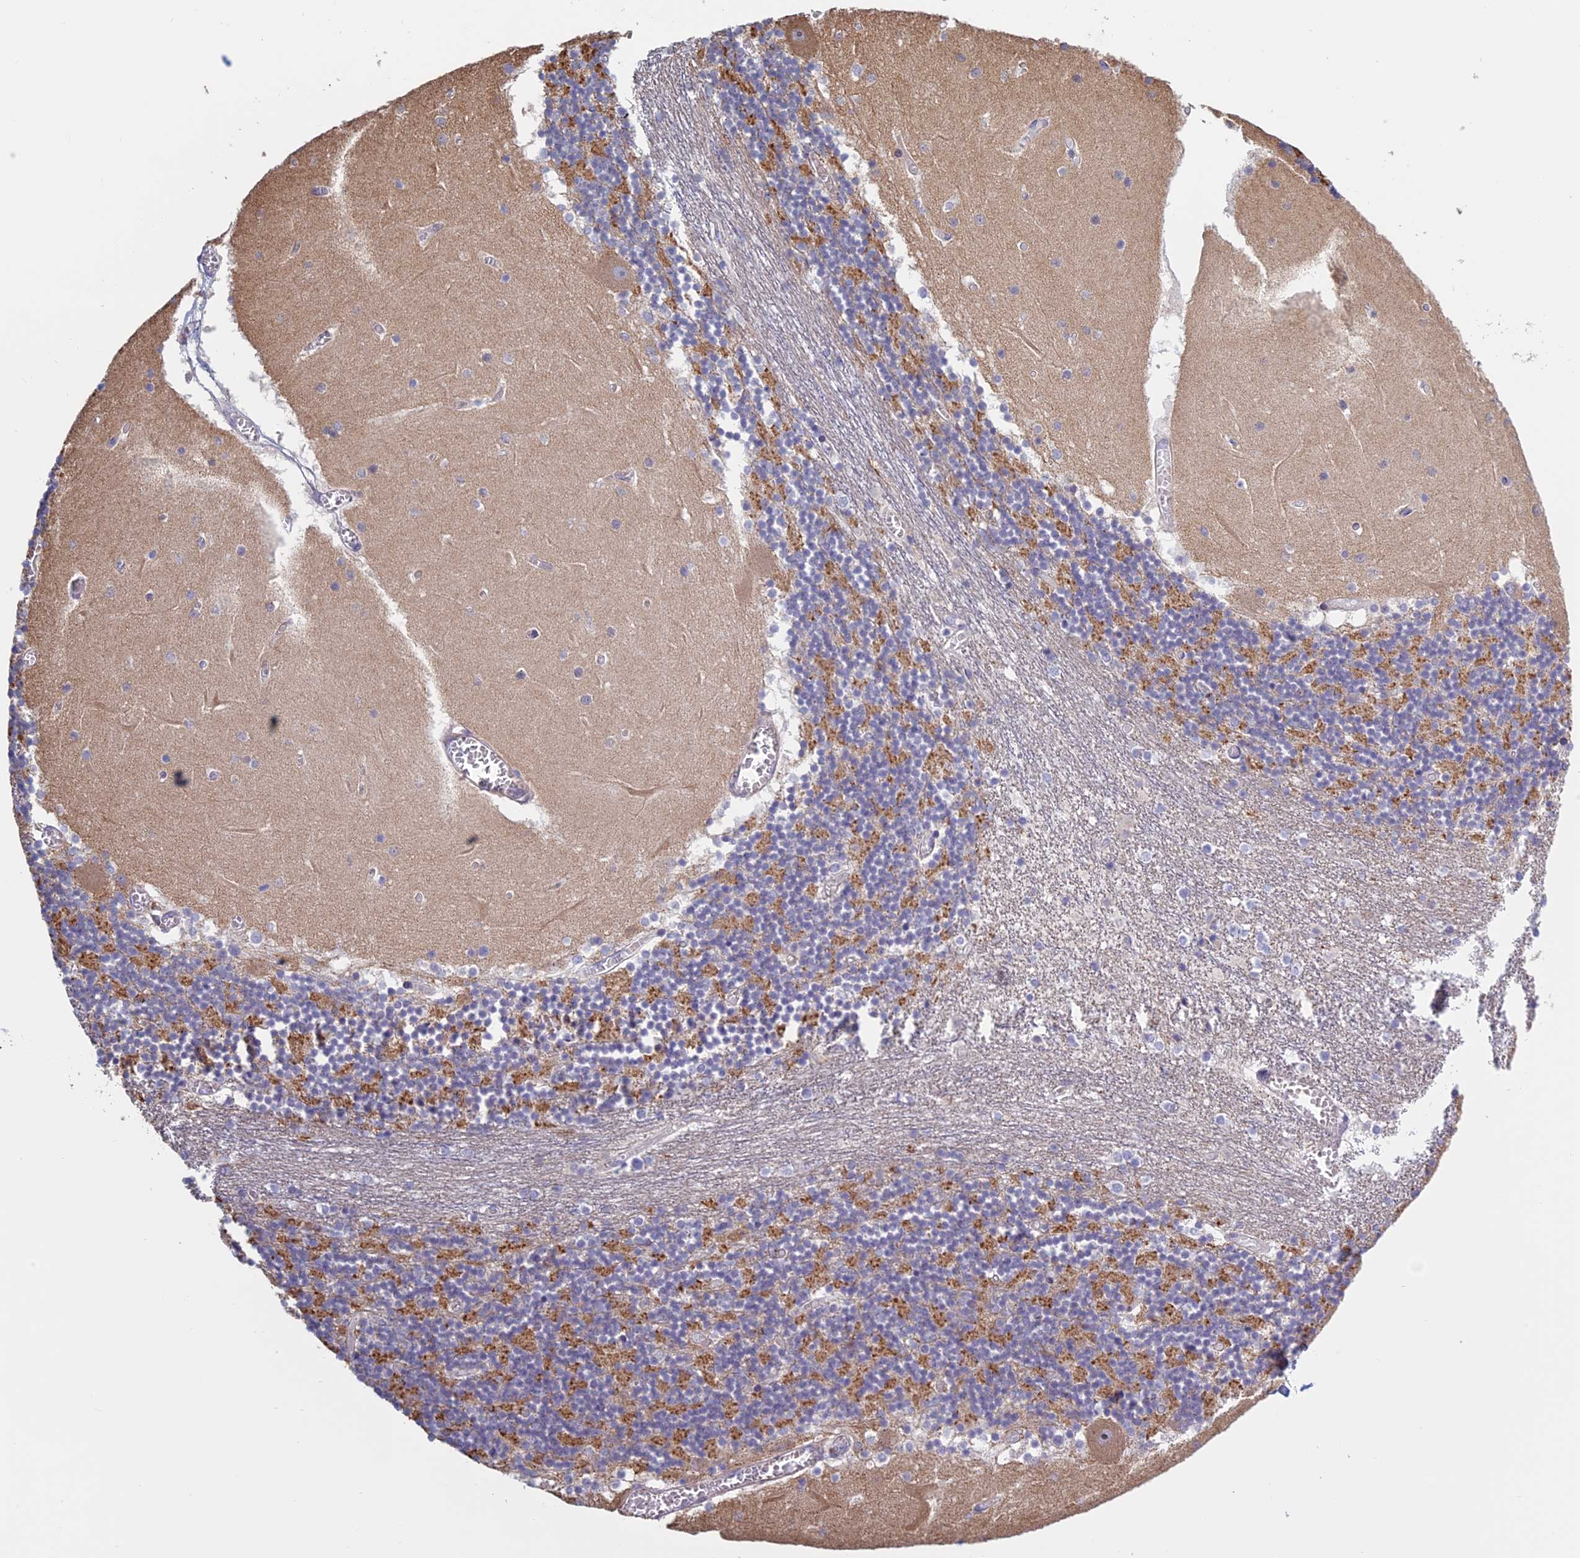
{"staining": {"intensity": "moderate", "quantity": "<25%", "location": "cytoplasmic/membranous"}, "tissue": "cerebellum", "cell_type": "Cells in granular layer", "image_type": "normal", "snomed": [{"axis": "morphology", "description": "Normal tissue, NOS"}, {"axis": "topography", "description": "Cerebellum"}], "caption": "Cerebellum stained with DAB IHC demonstrates low levels of moderate cytoplasmic/membranous staining in about <25% of cells in granular layer.", "gene": "BCL2L10", "patient": {"sex": "female", "age": 28}}